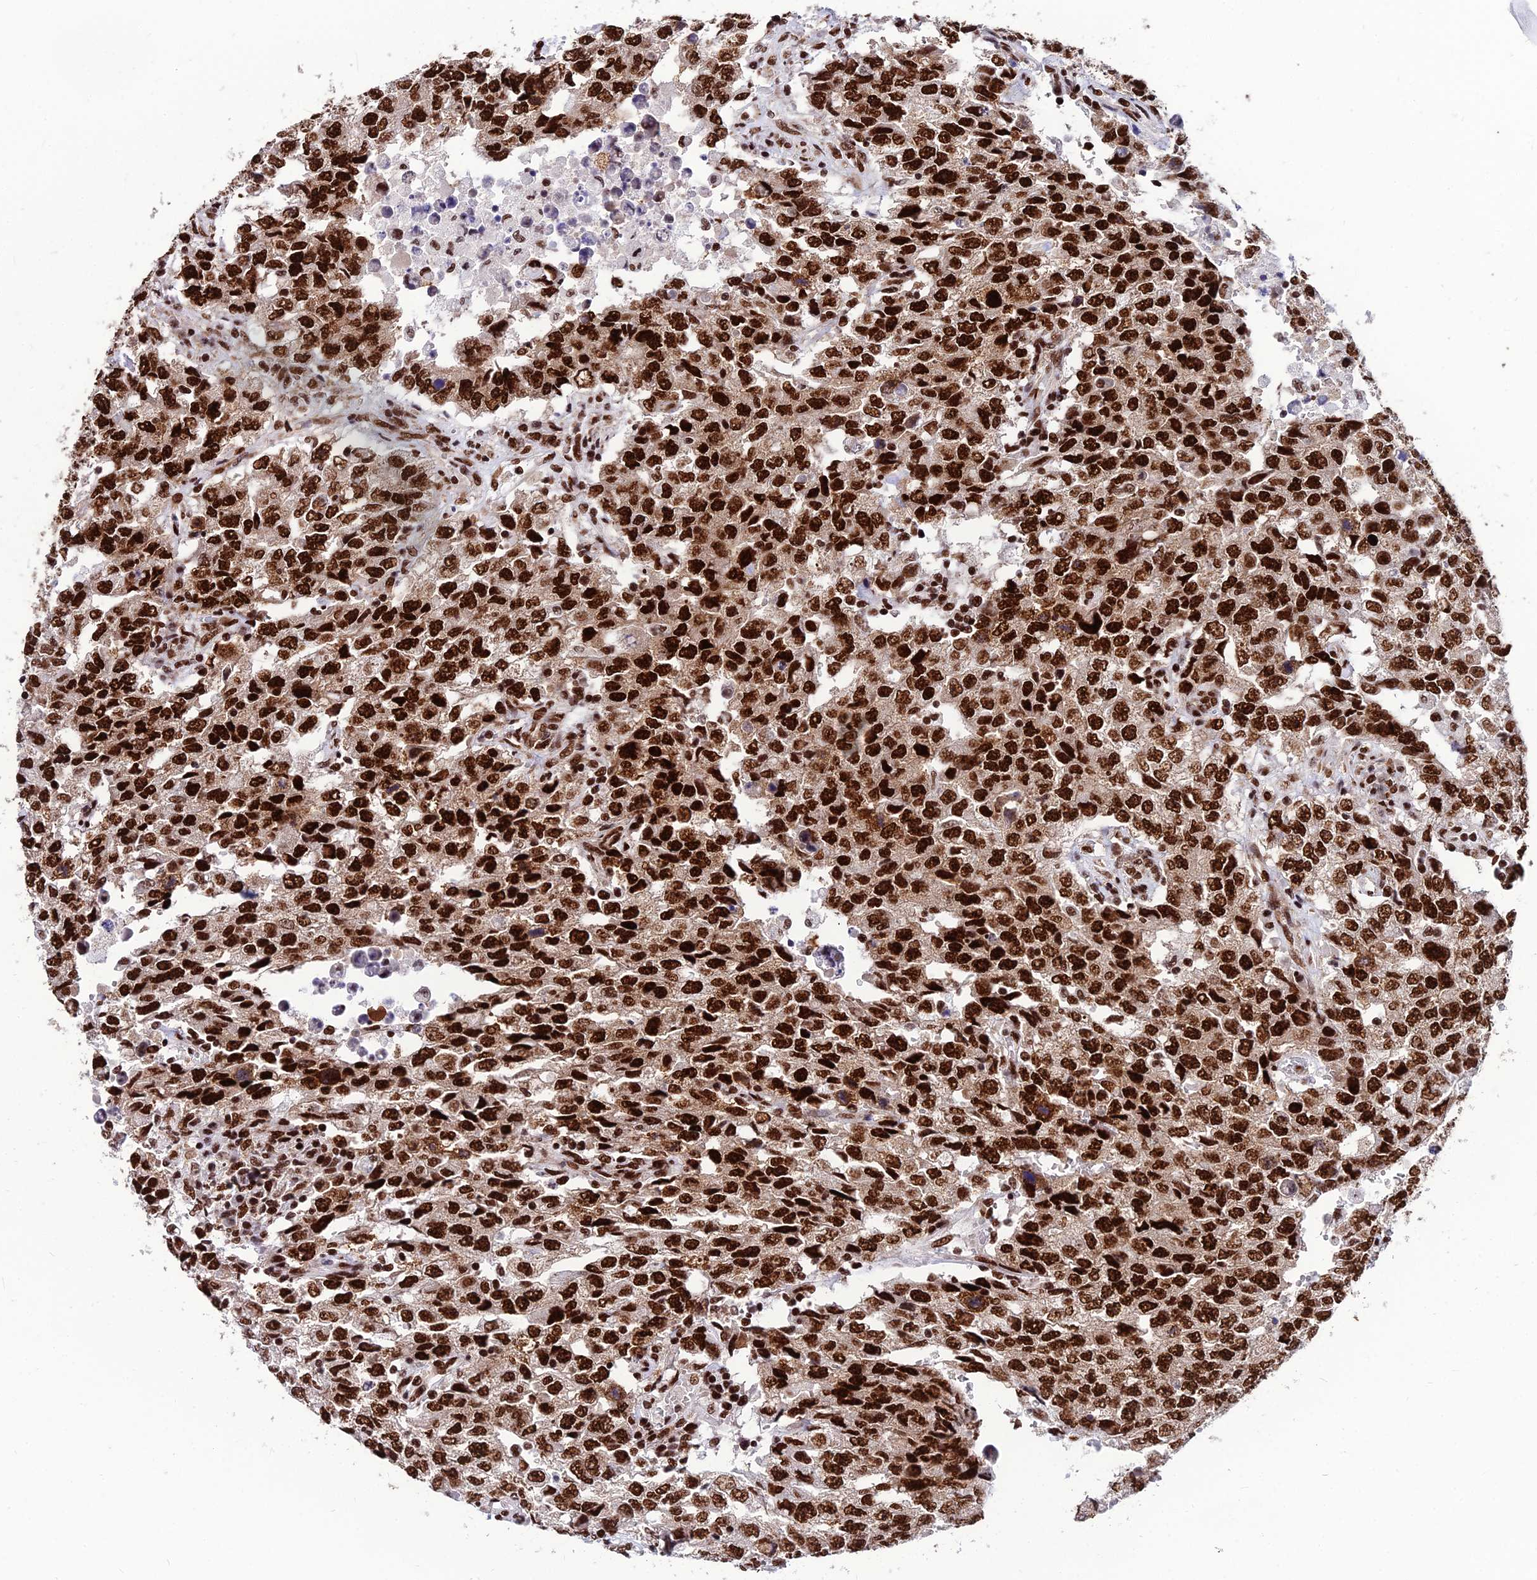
{"staining": {"intensity": "strong", "quantity": ">75%", "location": "nuclear"}, "tissue": "testis cancer", "cell_type": "Tumor cells", "image_type": "cancer", "snomed": [{"axis": "morphology", "description": "Carcinoma, Embryonal, NOS"}, {"axis": "topography", "description": "Testis"}], "caption": "This is a micrograph of IHC staining of embryonal carcinoma (testis), which shows strong staining in the nuclear of tumor cells.", "gene": "HNRNPH1", "patient": {"sex": "male", "age": 26}}